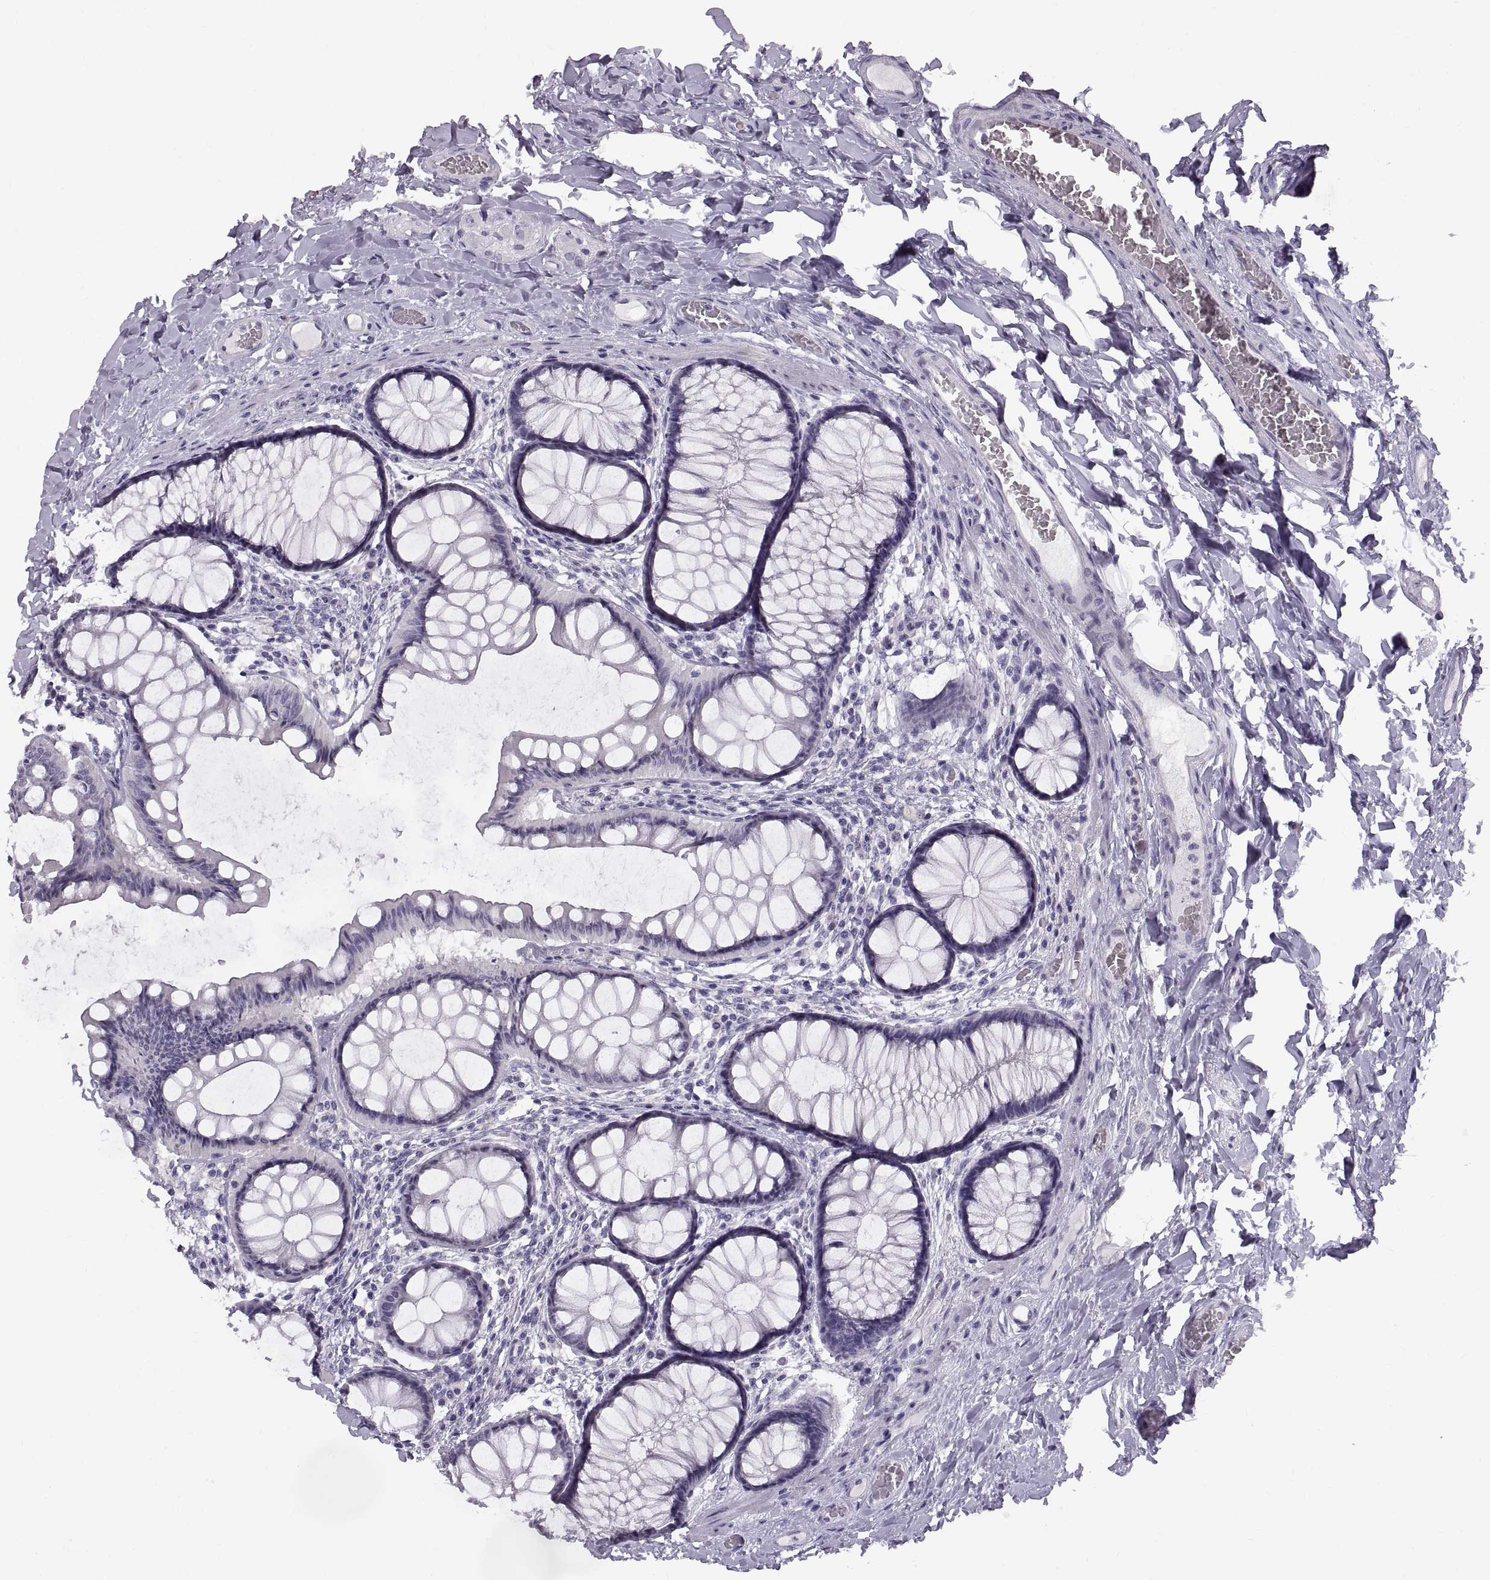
{"staining": {"intensity": "negative", "quantity": "none", "location": "none"}, "tissue": "colon", "cell_type": "Endothelial cells", "image_type": "normal", "snomed": [{"axis": "morphology", "description": "Normal tissue, NOS"}, {"axis": "topography", "description": "Colon"}], "caption": "The image exhibits no significant staining in endothelial cells of colon. (Stains: DAB immunohistochemistry with hematoxylin counter stain, Microscopy: brightfield microscopy at high magnification).", "gene": "SPACDR", "patient": {"sex": "female", "age": 65}}